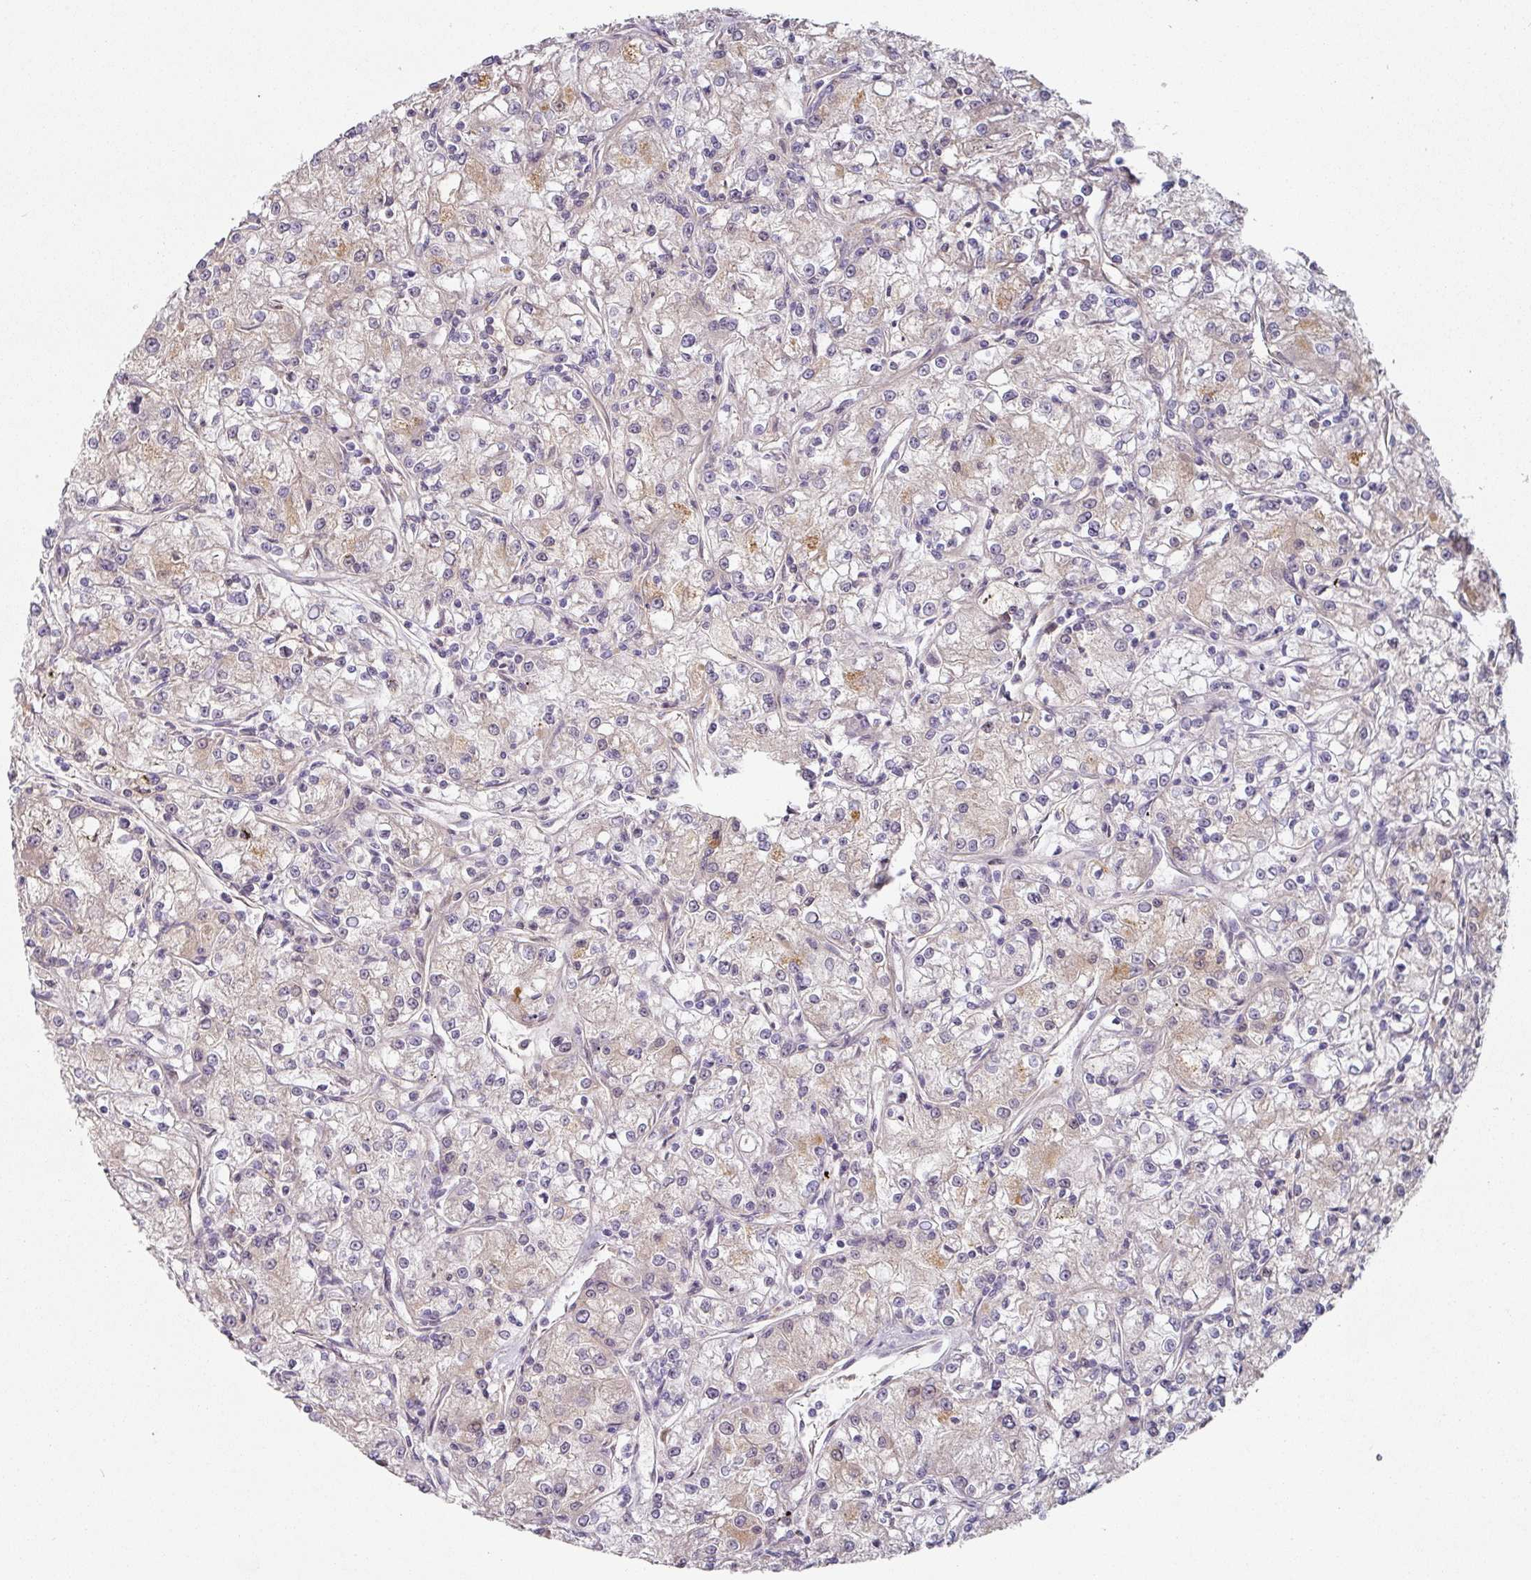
{"staining": {"intensity": "negative", "quantity": "none", "location": "none"}, "tissue": "renal cancer", "cell_type": "Tumor cells", "image_type": "cancer", "snomed": [{"axis": "morphology", "description": "Adenocarcinoma, NOS"}, {"axis": "topography", "description": "Kidney"}], "caption": "Human renal cancer (adenocarcinoma) stained for a protein using immunohistochemistry reveals no positivity in tumor cells.", "gene": "CEP78", "patient": {"sex": "female", "age": 59}}